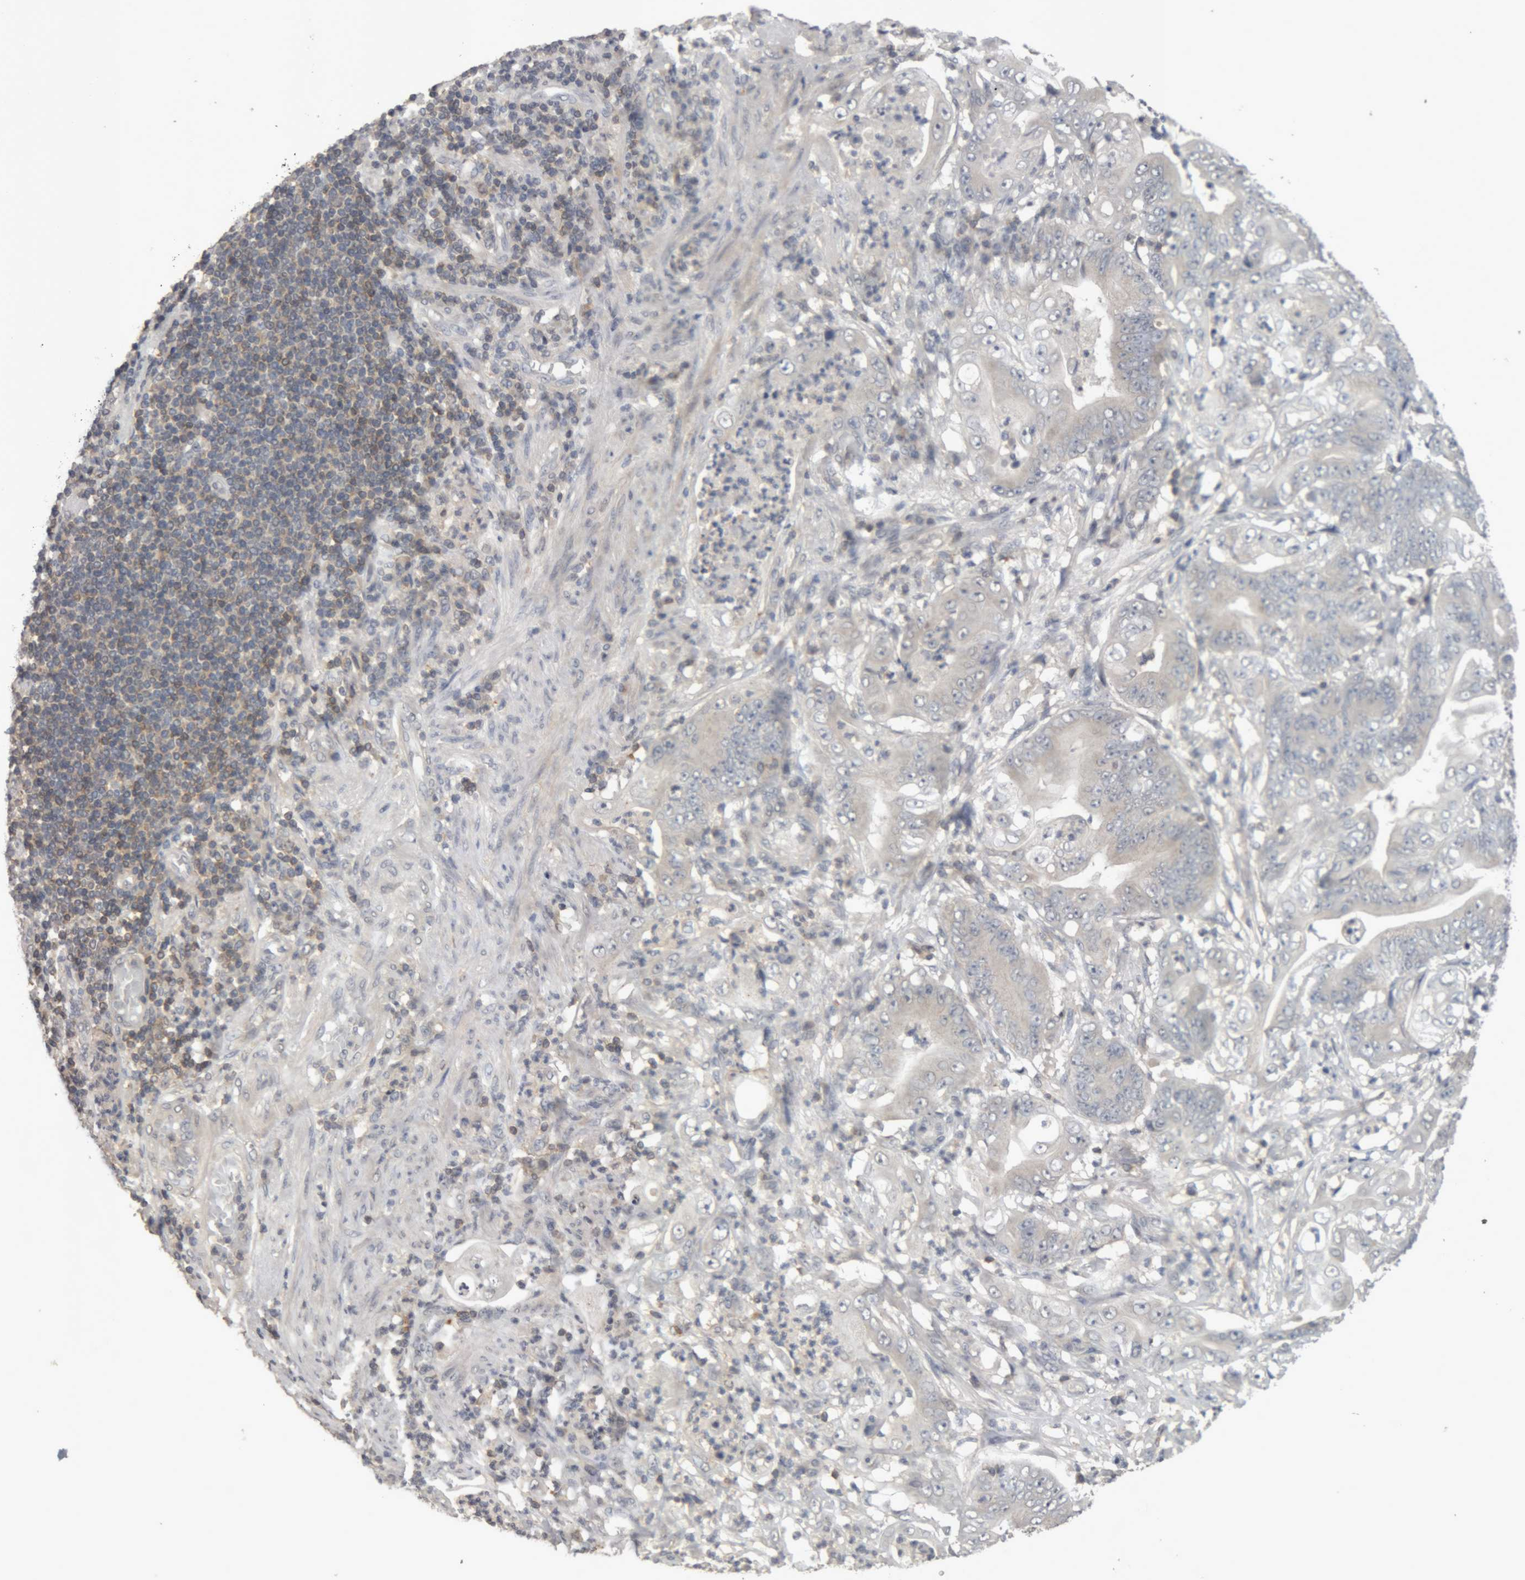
{"staining": {"intensity": "negative", "quantity": "none", "location": "none"}, "tissue": "stomach cancer", "cell_type": "Tumor cells", "image_type": "cancer", "snomed": [{"axis": "morphology", "description": "Adenocarcinoma, NOS"}, {"axis": "topography", "description": "Stomach"}], "caption": "Tumor cells show no significant expression in stomach cancer.", "gene": "NFATC2", "patient": {"sex": "female", "age": 73}}